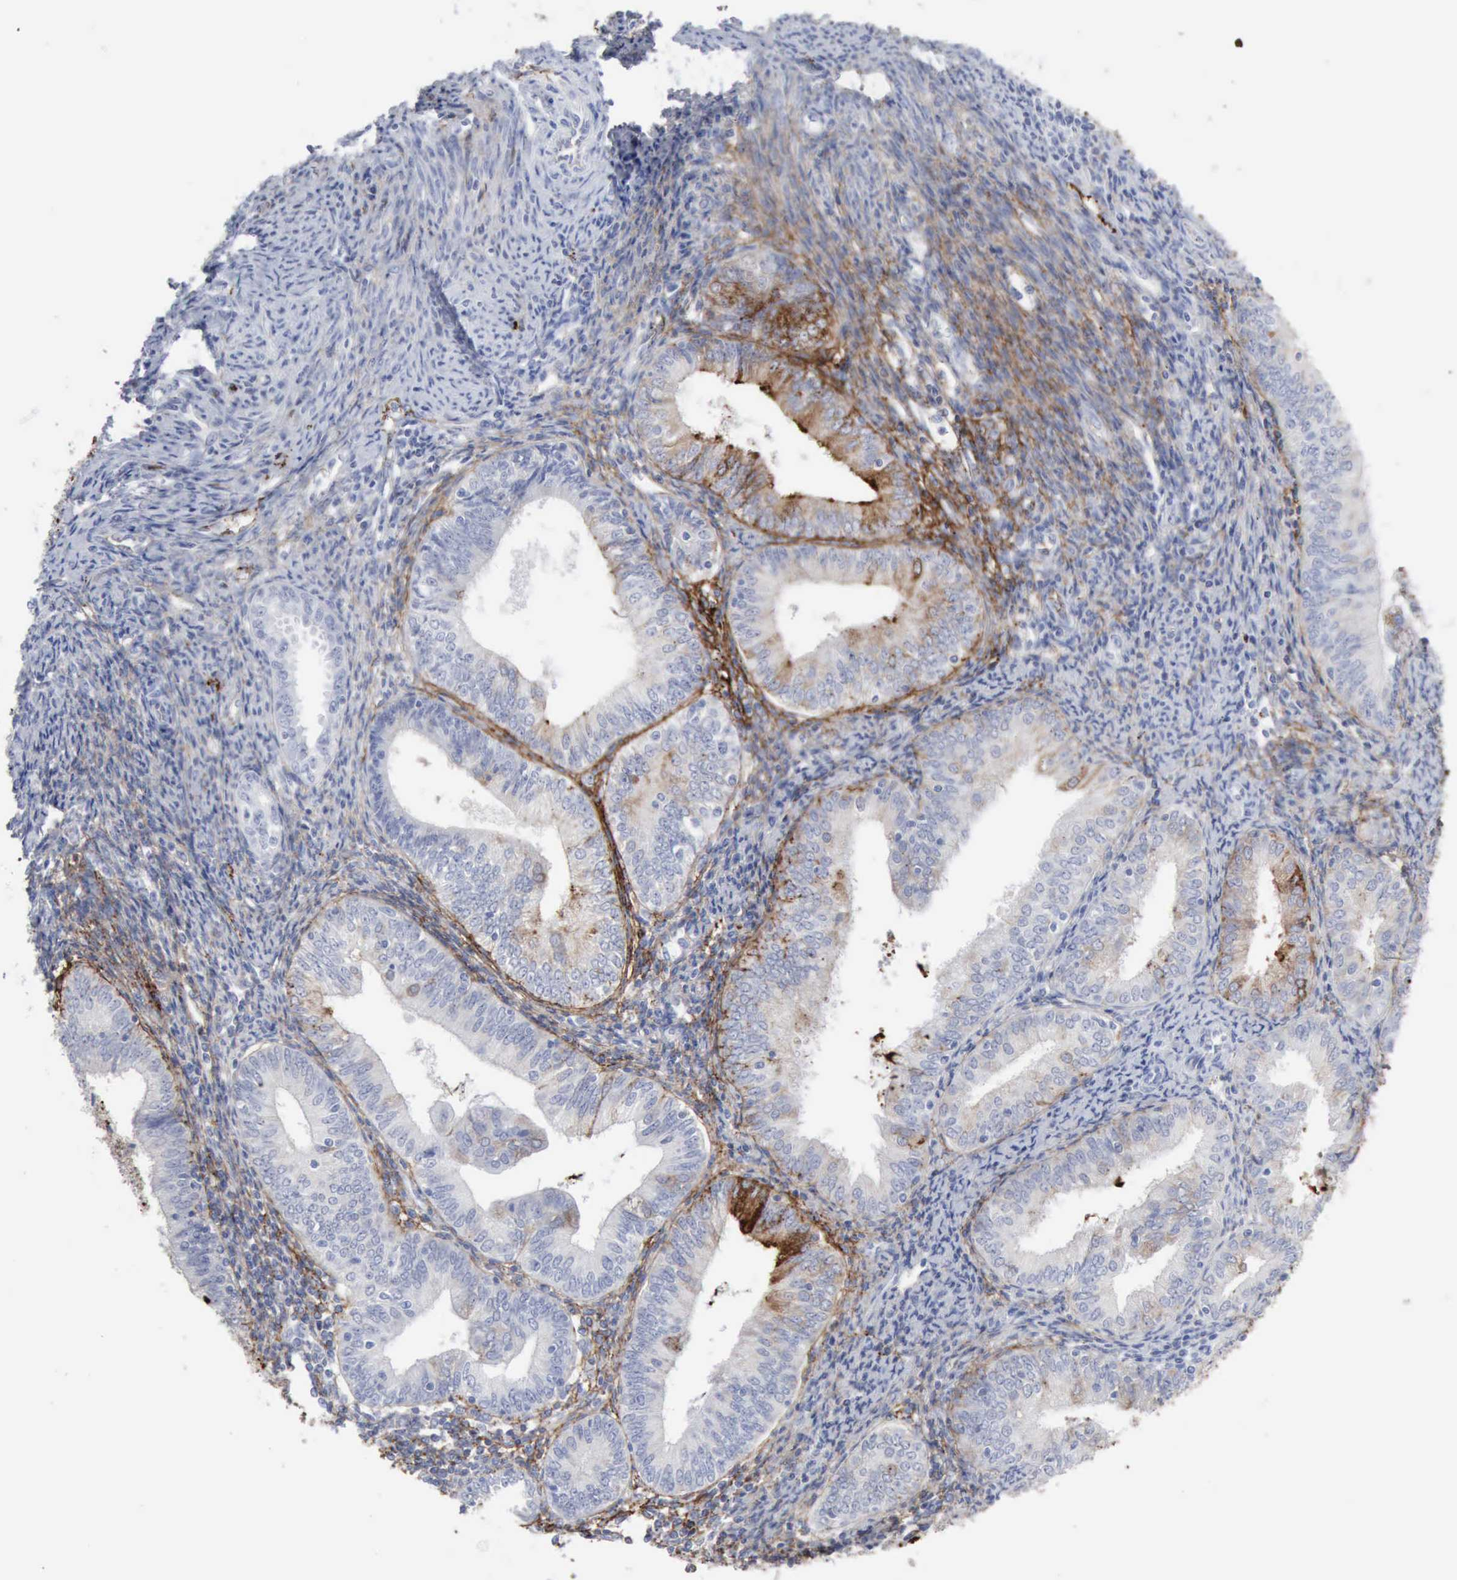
{"staining": {"intensity": "strong", "quantity": "<25%", "location": "cytoplasmic/membranous"}, "tissue": "endometrial cancer", "cell_type": "Tumor cells", "image_type": "cancer", "snomed": [{"axis": "morphology", "description": "Adenocarcinoma, NOS"}, {"axis": "topography", "description": "Endometrium"}], "caption": "IHC staining of endometrial adenocarcinoma, which displays medium levels of strong cytoplasmic/membranous expression in about <25% of tumor cells indicating strong cytoplasmic/membranous protein staining. The staining was performed using DAB (3,3'-diaminobenzidine) (brown) for protein detection and nuclei were counterstained in hematoxylin (blue).", "gene": "C4BPA", "patient": {"sex": "female", "age": 55}}